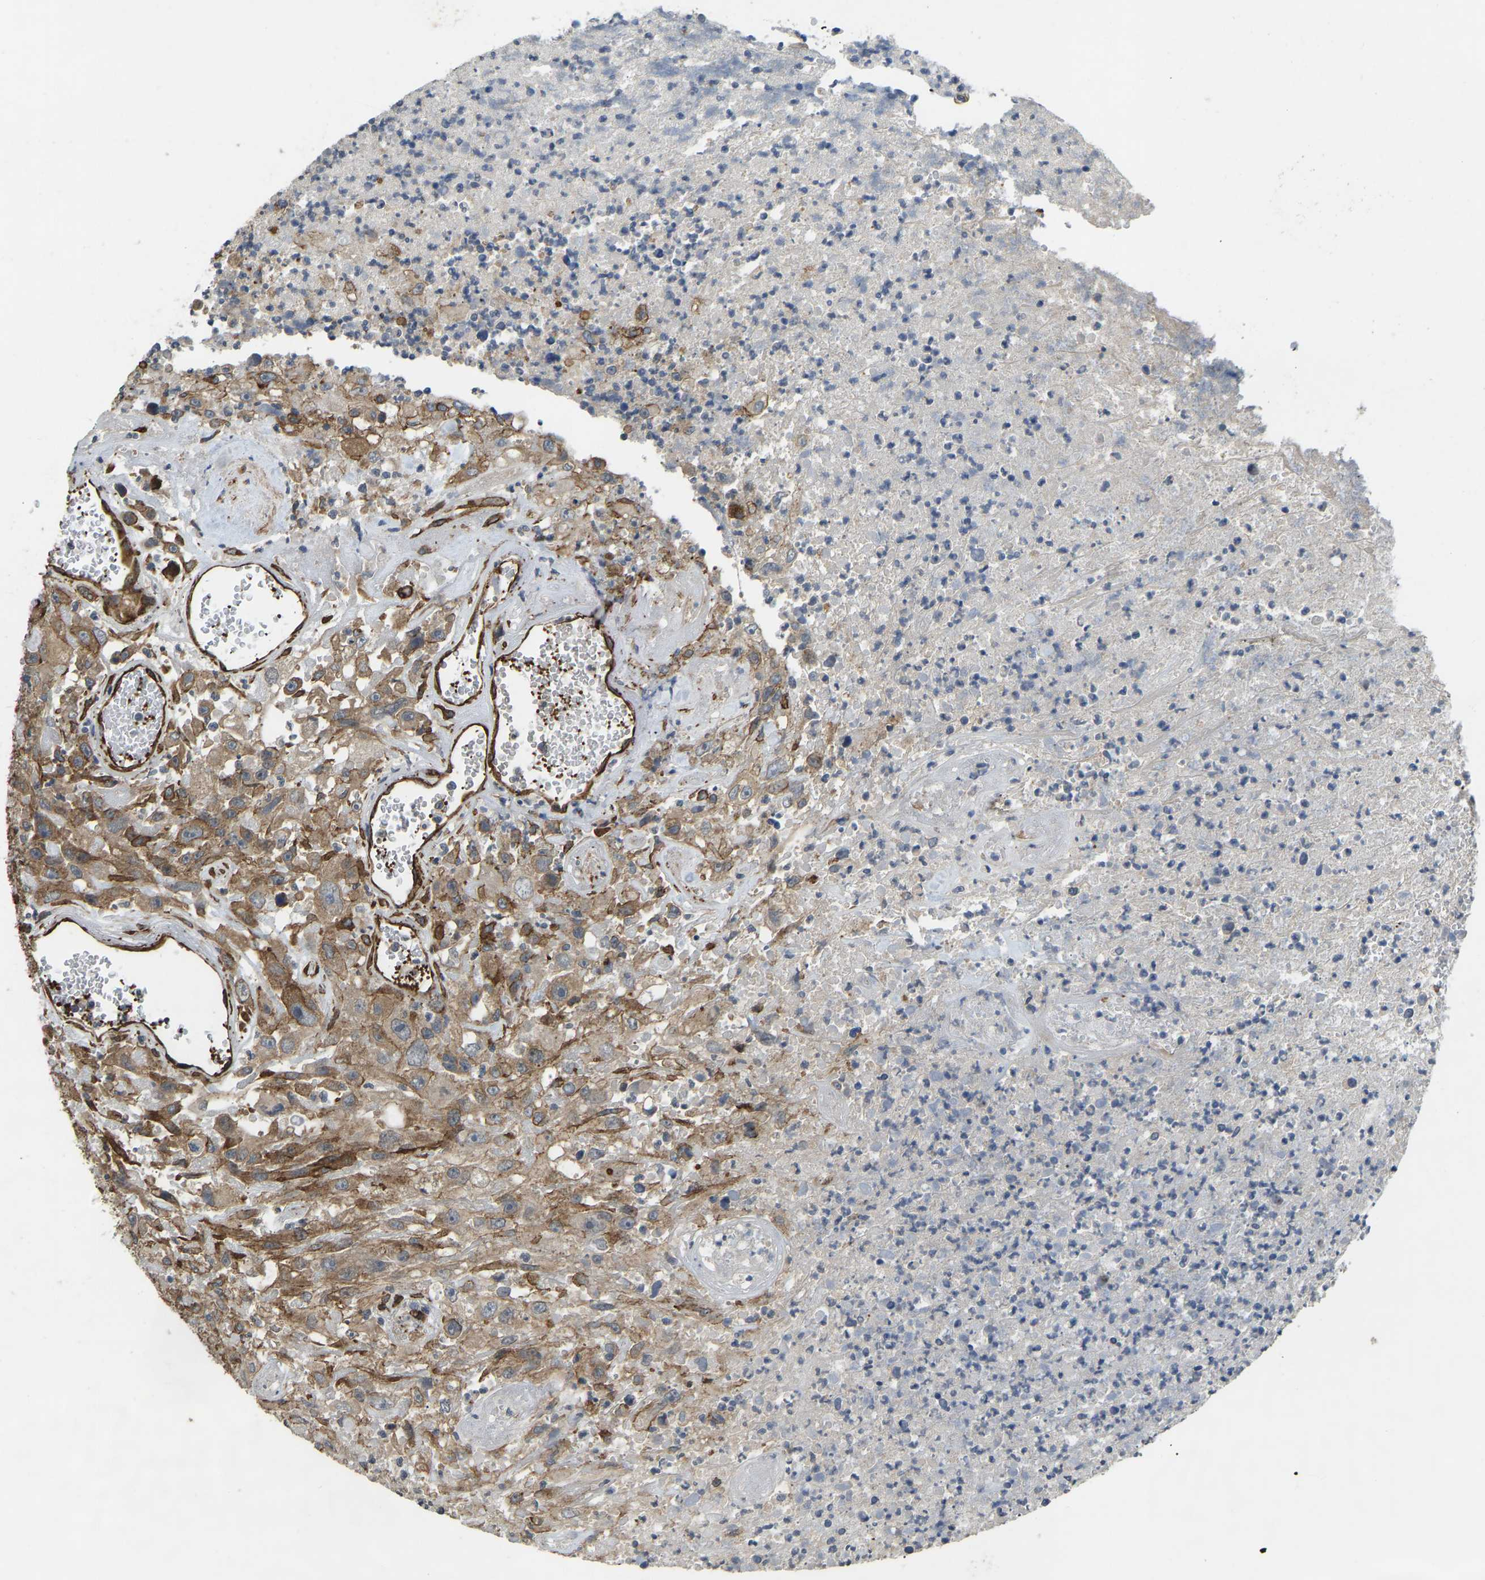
{"staining": {"intensity": "moderate", "quantity": ">75%", "location": "cytoplasmic/membranous"}, "tissue": "urothelial cancer", "cell_type": "Tumor cells", "image_type": "cancer", "snomed": [{"axis": "morphology", "description": "Urothelial carcinoma, High grade"}, {"axis": "topography", "description": "Urinary bladder"}], "caption": "High-grade urothelial carcinoma stained for a protein (brown) shows moderate cytoplasmic/membranous positive staining in approximately >75% of tumor cells.", "gene": "NMB", "patient": {"sex": "male", "age": 46}}